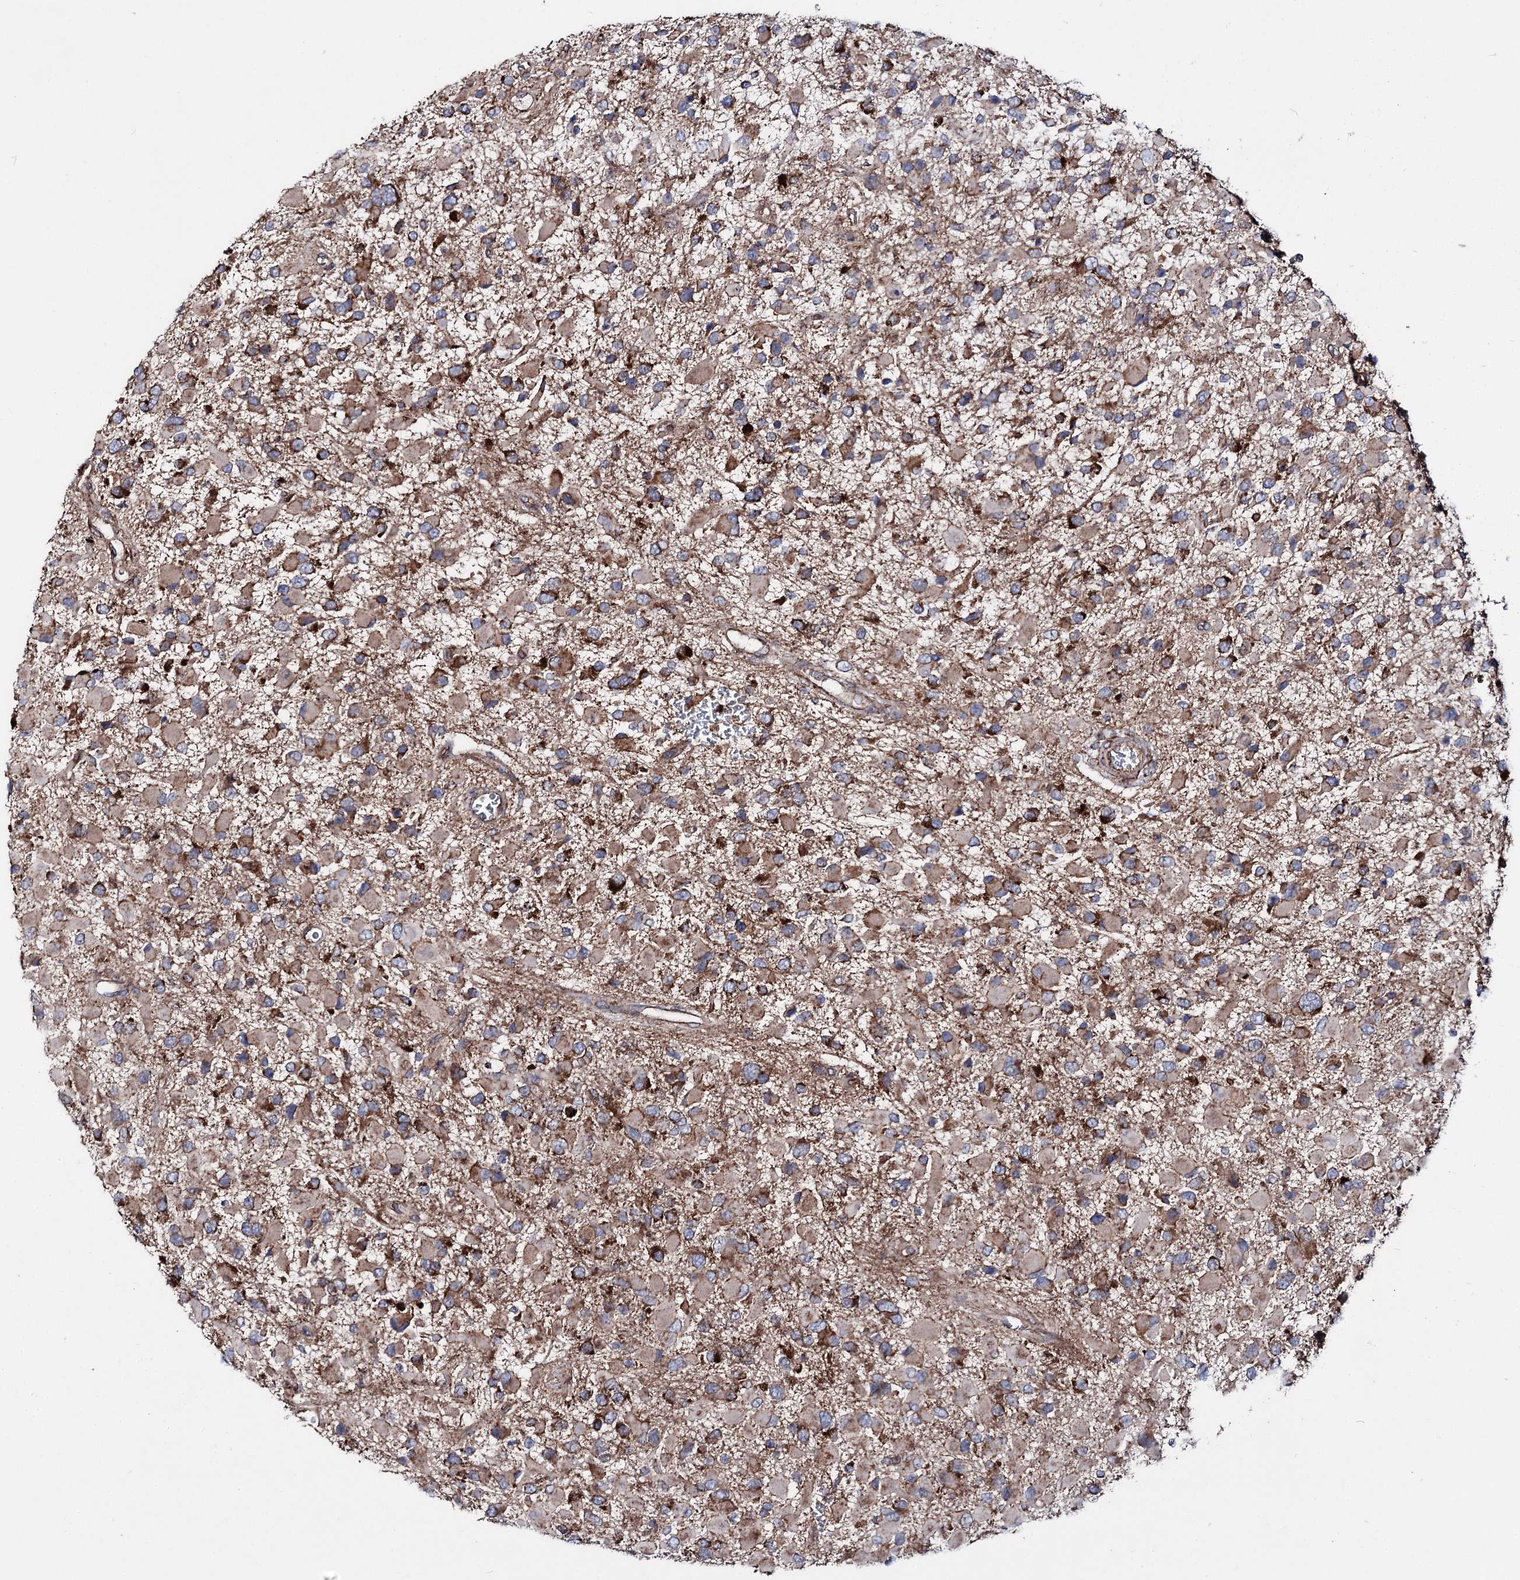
{"staining": {"intensity": "strong", "quantity": "25%-75%", "location": "cytoplasmic/membranous"}, "tissue": "glioma", "cell_type": "Tumor cells", "image_type": "cancer", "snomed": [{"axis": "morphology", "description": "Glioma, malignant, High grade"}, {"axis": "topography", "description": "Brain"}], "caption": "The immunohistochemical stain labels strong cytoplasmic/membranous staining in tumor cells of malignant glioma (high-grade) tissue.", "gene": "MSANTD2", "patient": {"sex": "male", "age": 53}}